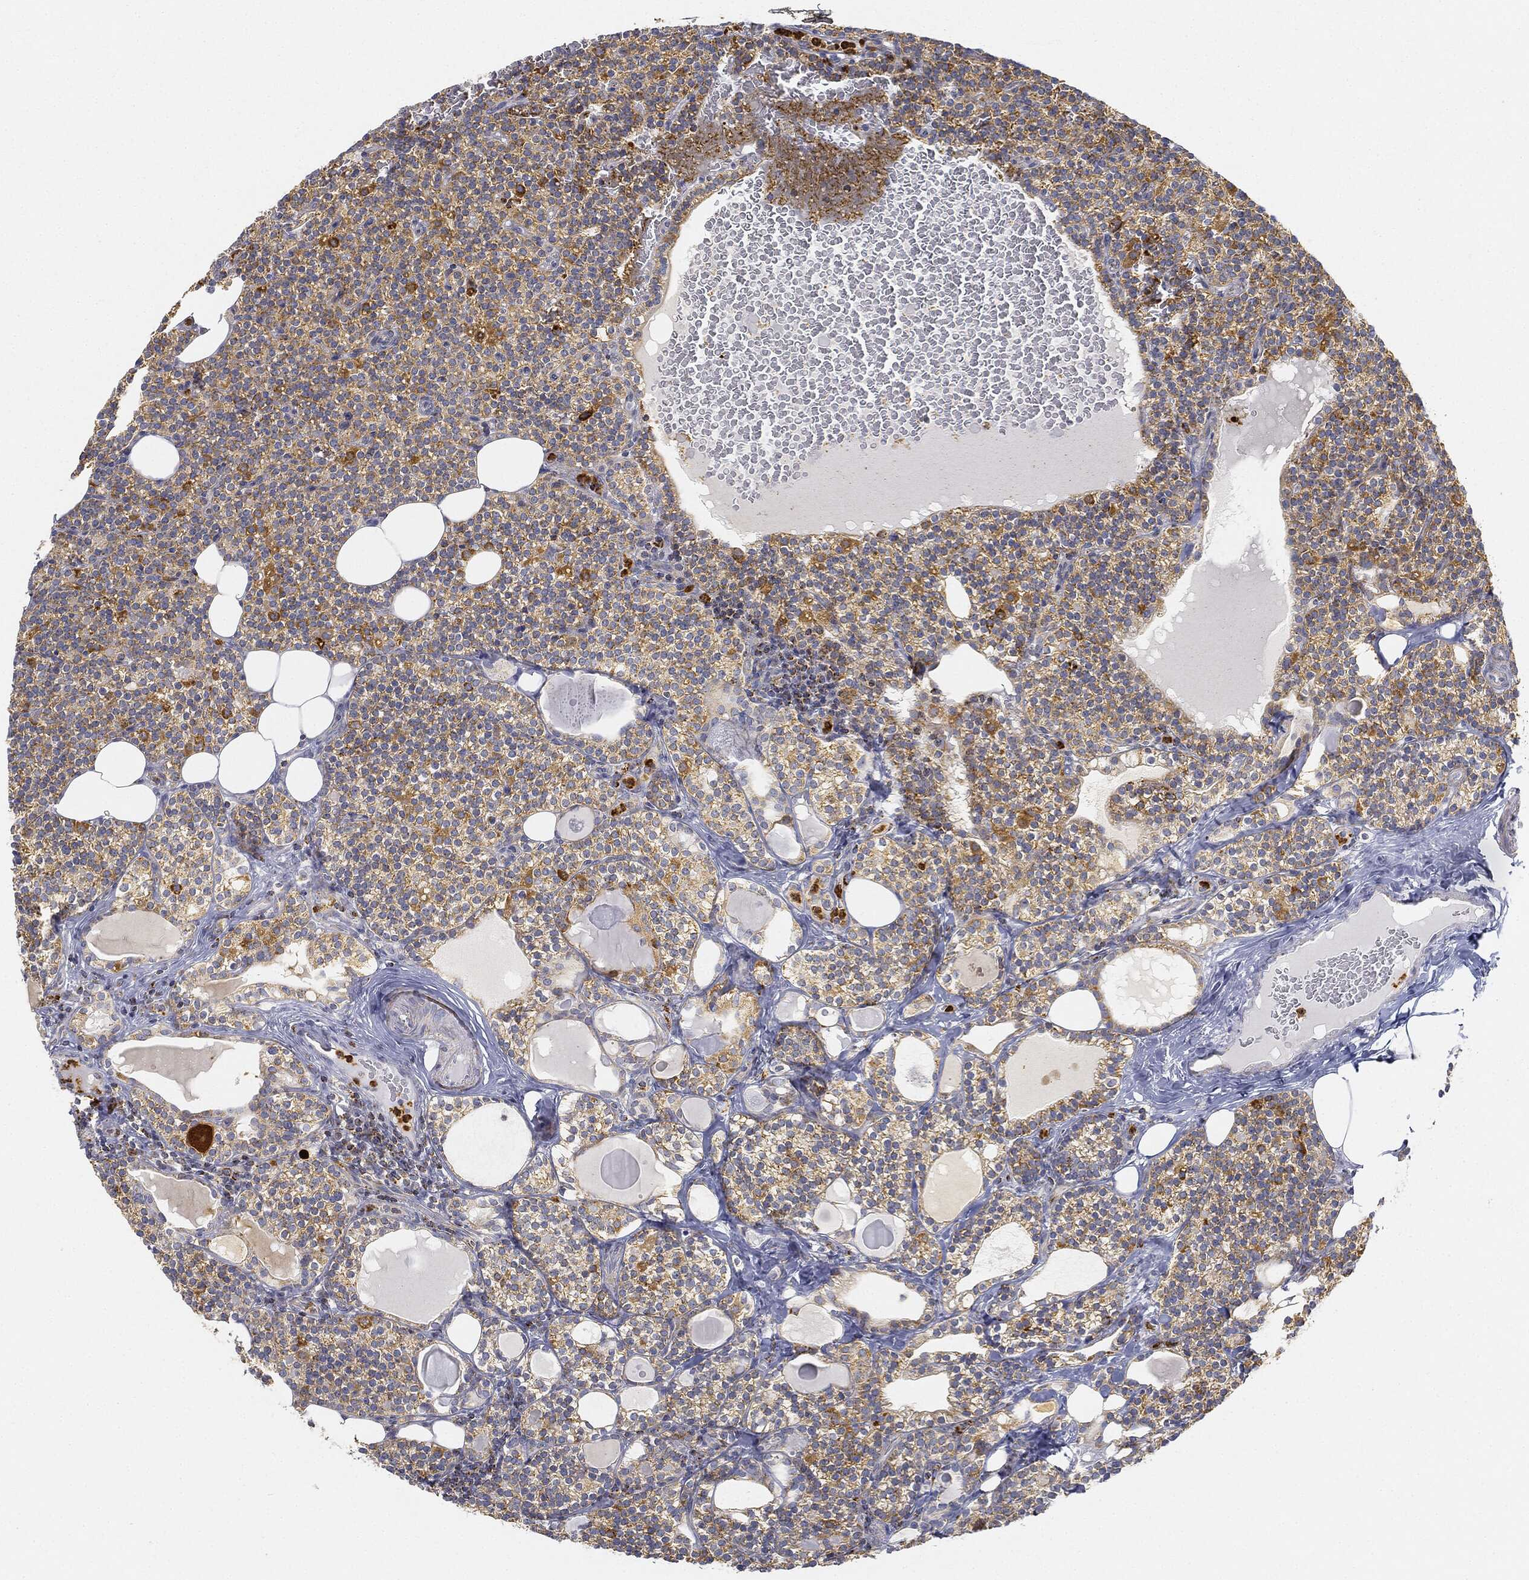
{"staining": {"intensity": "strong", "quantity": ">75%", "location": "cytoplasmic/membranous"}, "tissue": "parathyroid gland", "cell_type": "Glandular cells", "image_type": "normal", "snomed": [{"axis": "morphology", "description": "Normal tissue, NOS"}, {"axis": "topography", "description": "Parathyroid gland"}], "caption": "IHC image of benign parathyroid gland: human parathyroid gland stained using immunohistochemistry reveals high levels of strong protein expression localized specifically in the cytoplasmic/membranous of glandular cells, appearing as a cytoplasmic/membranous brown color.", "gene": "CAPN15", "patient": {"sex": "female", "age": 63}}